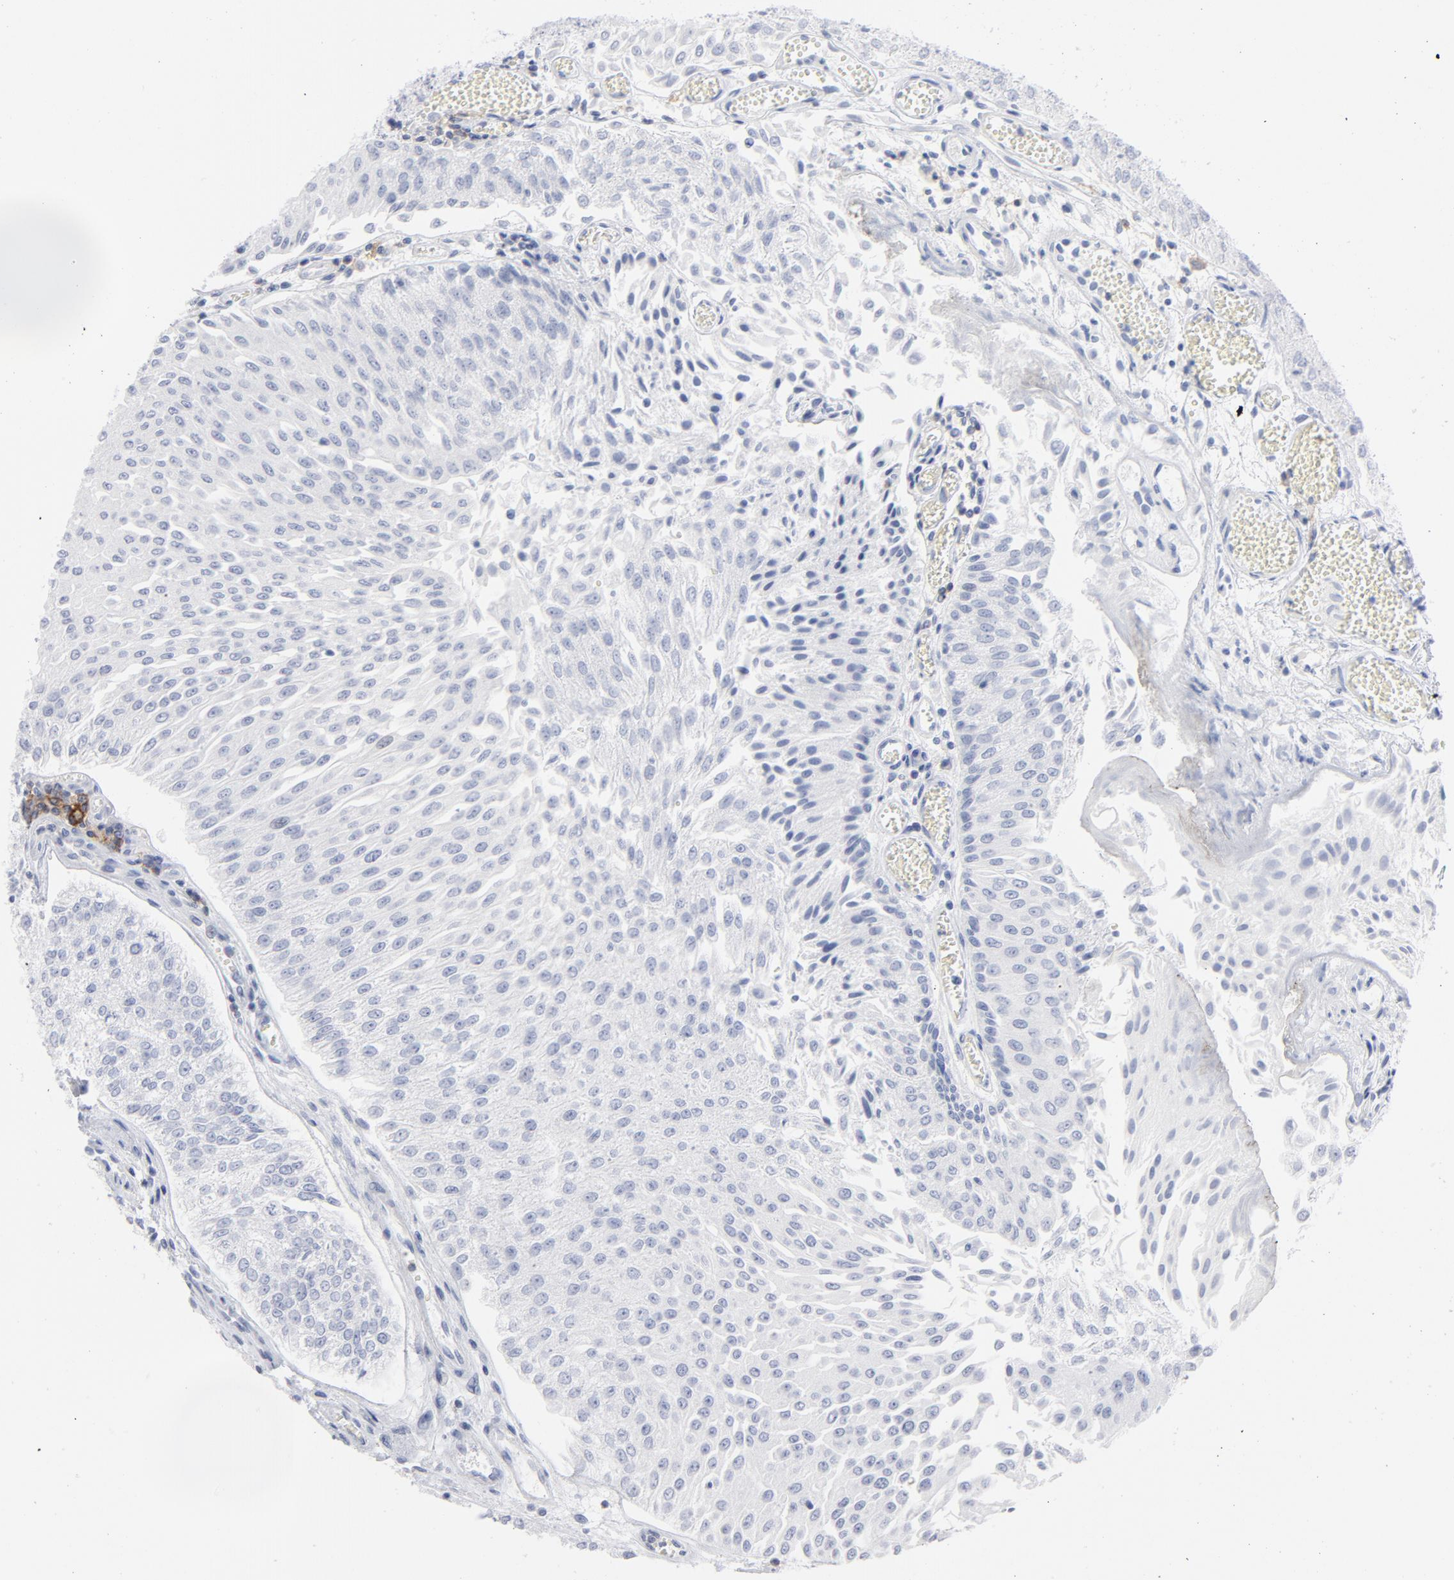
{"staining": {"intensity": "negative", "quantity": "none", "location": "none"}, "tissue": "urothelial cancer", "cell_type": "Tumor cells", "image_type": "cancer", "snomed": [{"axis": "morphology", "description": "Urothelial carcinoma, Low grade"}, {"axis": "topography", "description": "Urinary bladder"}], "caption": "Urothelial carcinoma (low-grade) stained for a protein using immunohistochemistry demonstrates no expression tumor cells.", "gene": "P2RY8", "patient": {"sex": "male", "age": 86}}